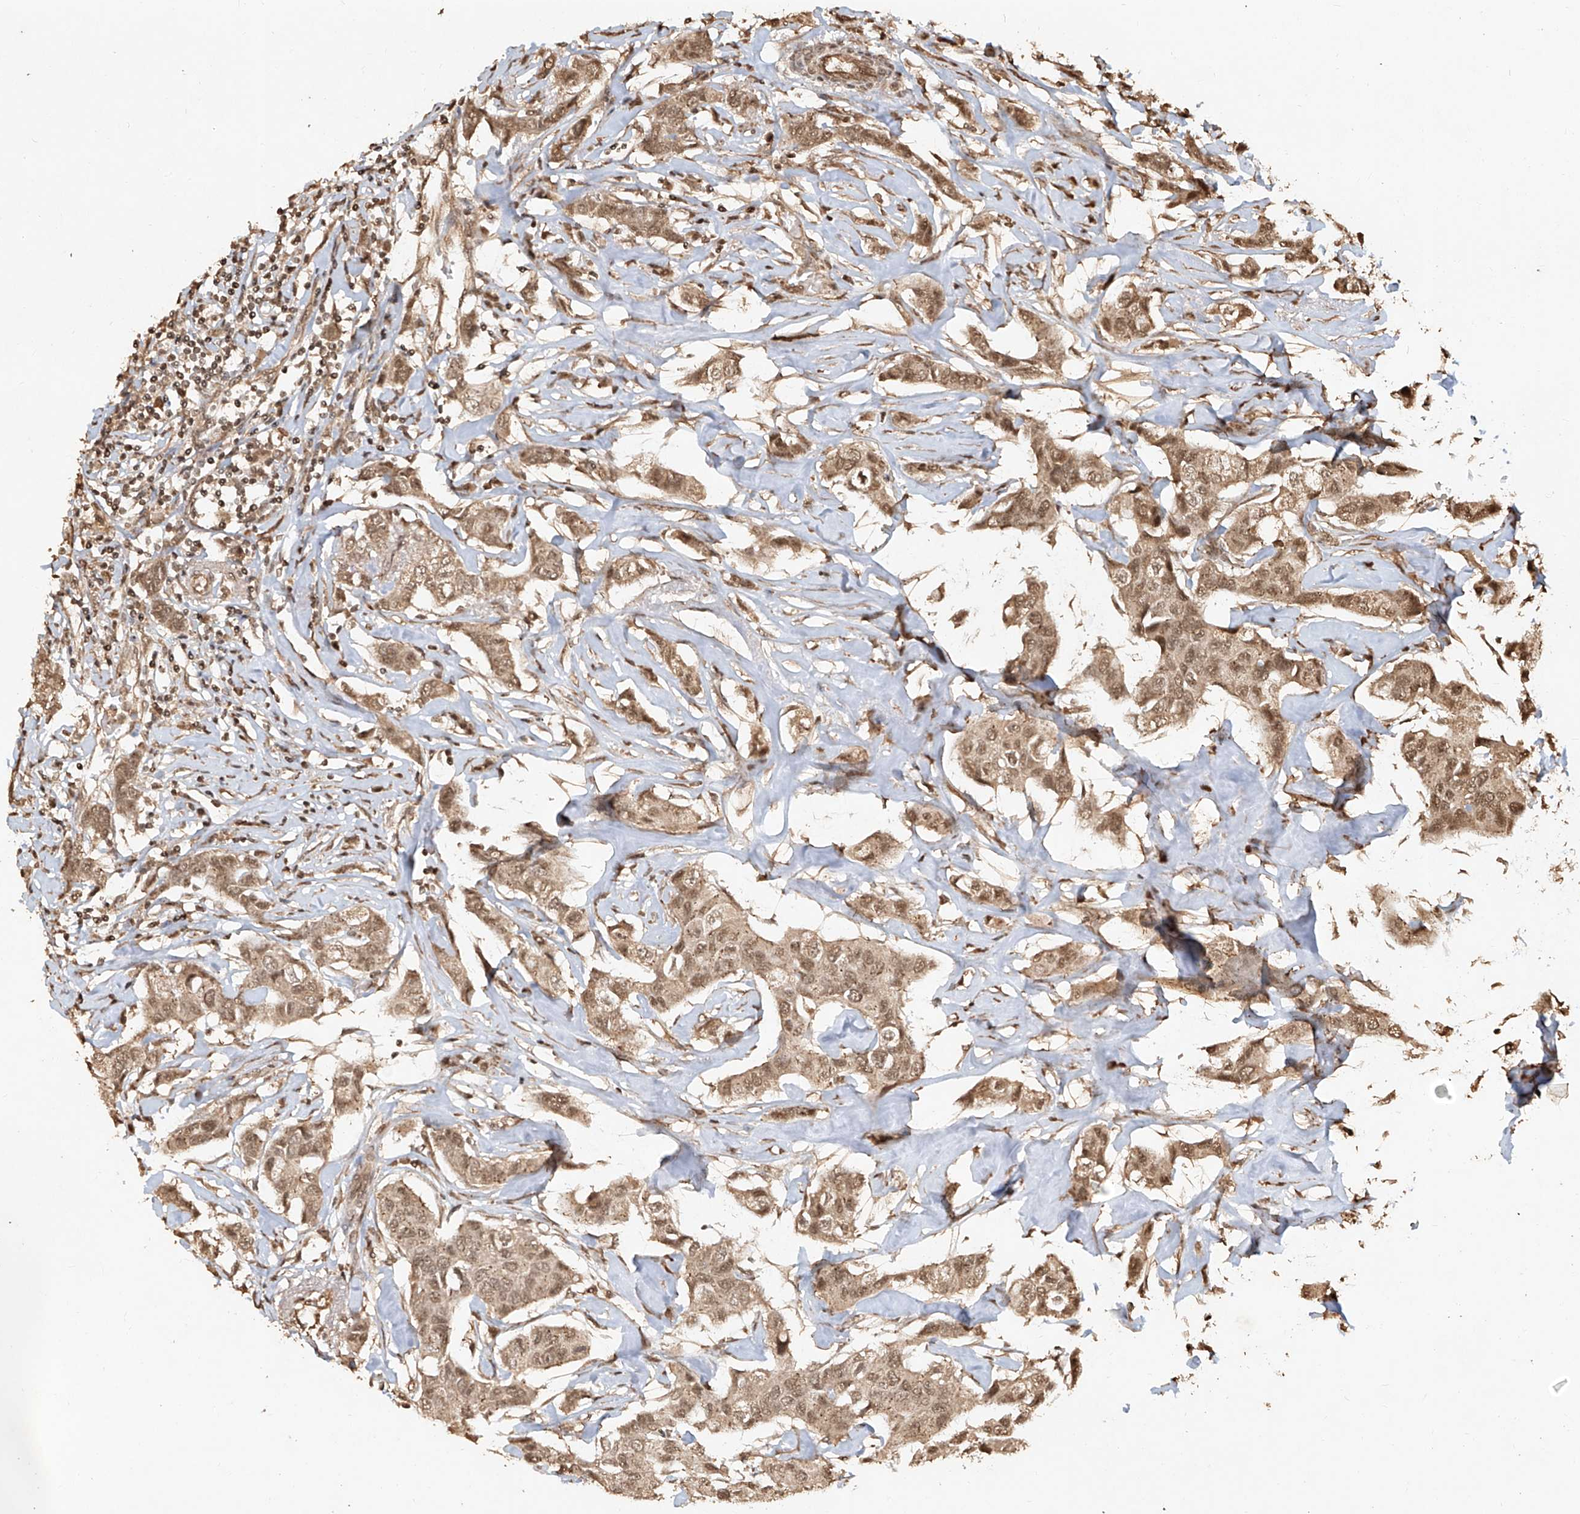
{"staining": {"intensity": "moderate", "quantity": ">75%", "location": "cytoplasmic/membranous,nuclear"}, "tissue": "breast cancer", "cell_type": "Tumor cells", "image_type": "cancer", "snomed": [{"axis": "morphology", "description": "Duct carcinoma"}, {"axis": "topography", "description": "Breast"}], "caption": "IHC (DAB) staining of human breast infiltrating ductal carcinoma reveals moderate cytoplasmic/membranous and nuclear protein staining in approximately >75% of tumor cells.", "gene": "UBE2K", "patient": {"sex": "female", "age": 80}}